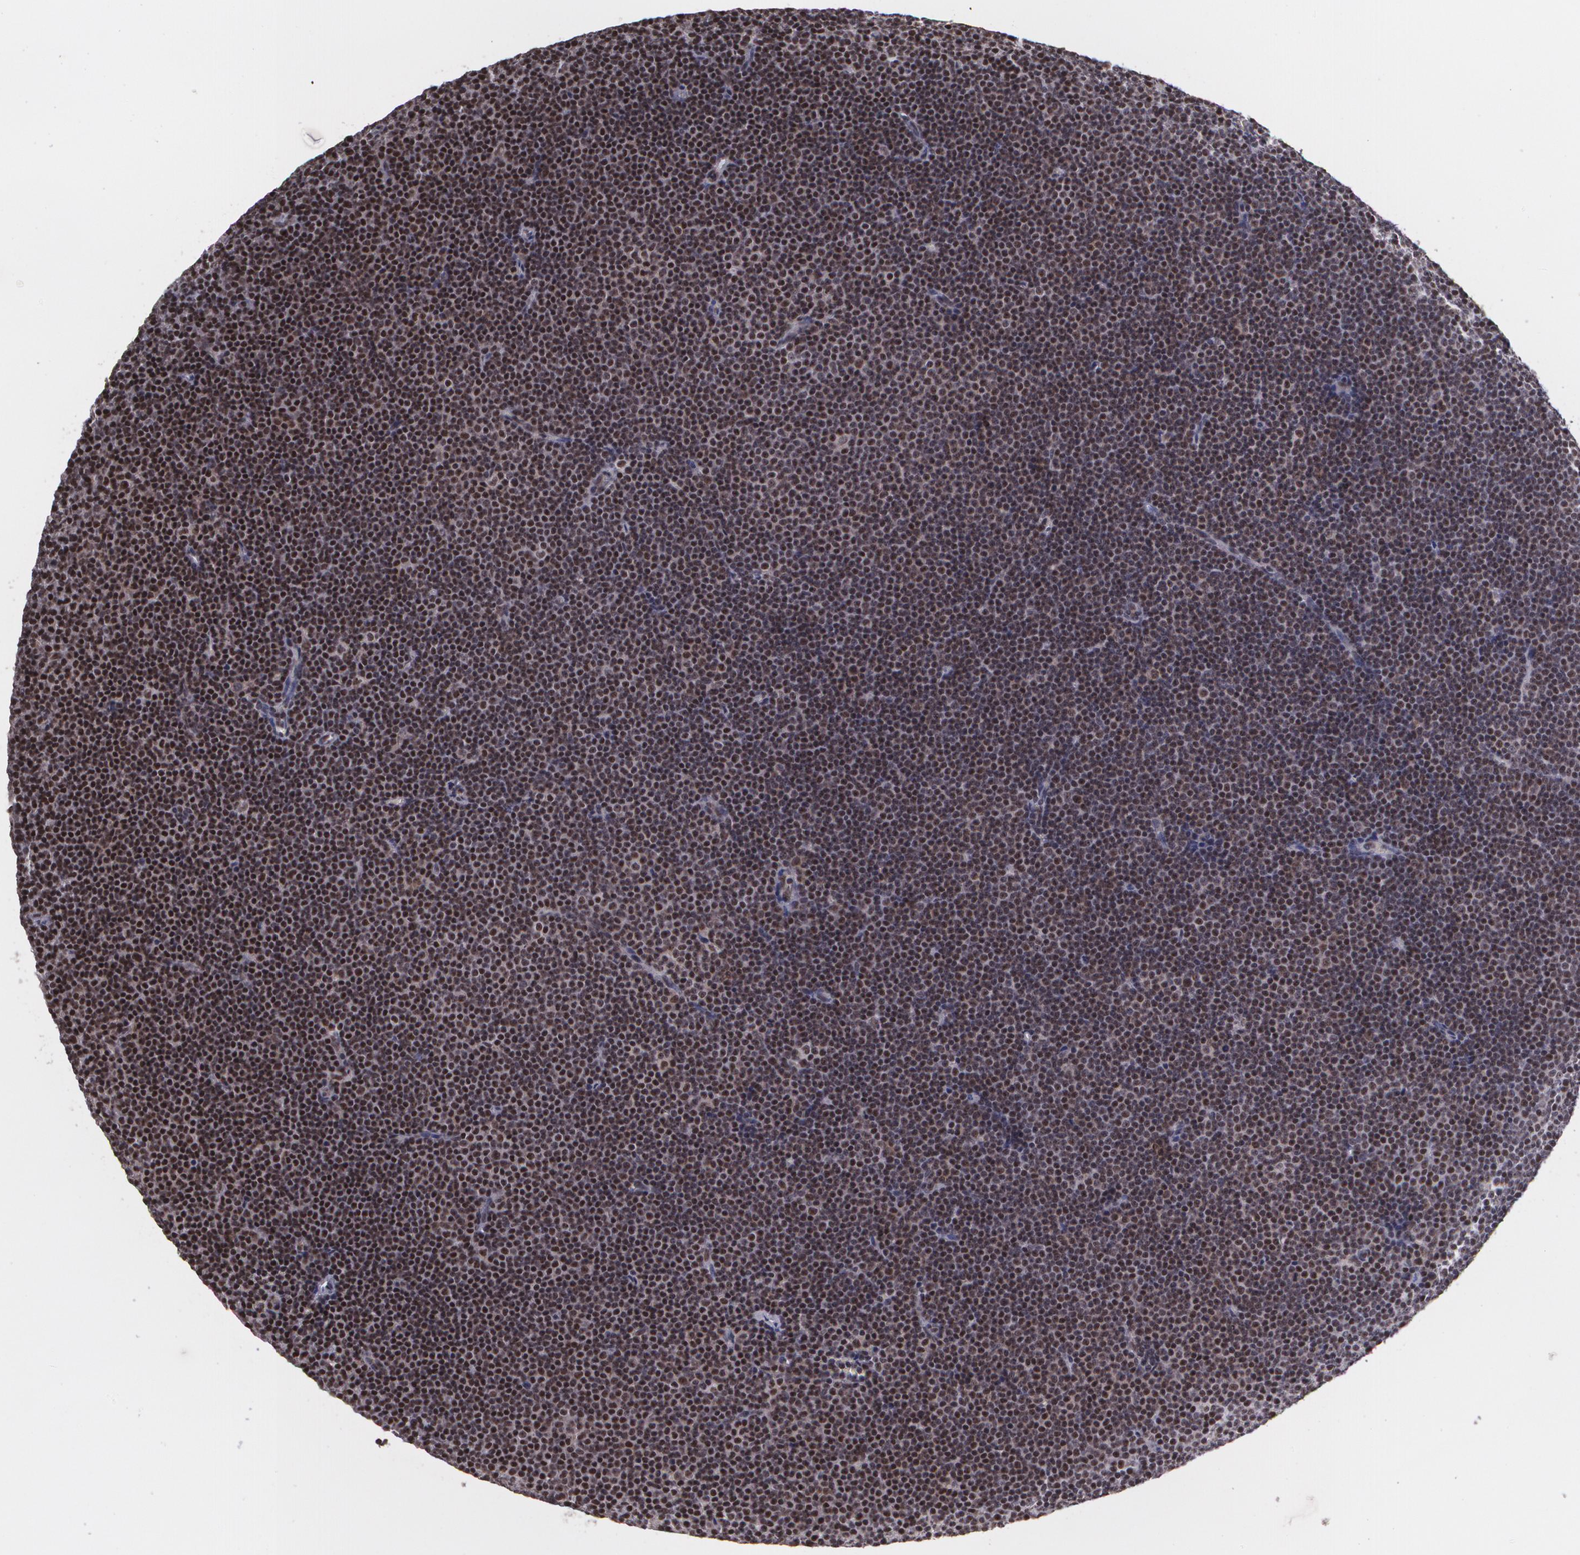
{"staining": {"intensity": "weak", "quantity": "25%-75%", "location": "cytoplasmic/membranous"}, "tissue": "lymphoma", "cell_type": "Tumor cells", "image_type": "cancer", "snomed": [{"axis": "morphology", "description": "Malignant lymphoma, non-Hodgkin's type, Low grade"}, {"axis": "topography", "description": "Lymph node"}], "caption": "Lymphoma tissue reveals weak cytoplasmic/membranous positivity in approximately 25%-75% of tumor cells, visualized by immunohistochemistry.", "gene": "C6orf15", "patient": {"sex": "female", "age": 73}}